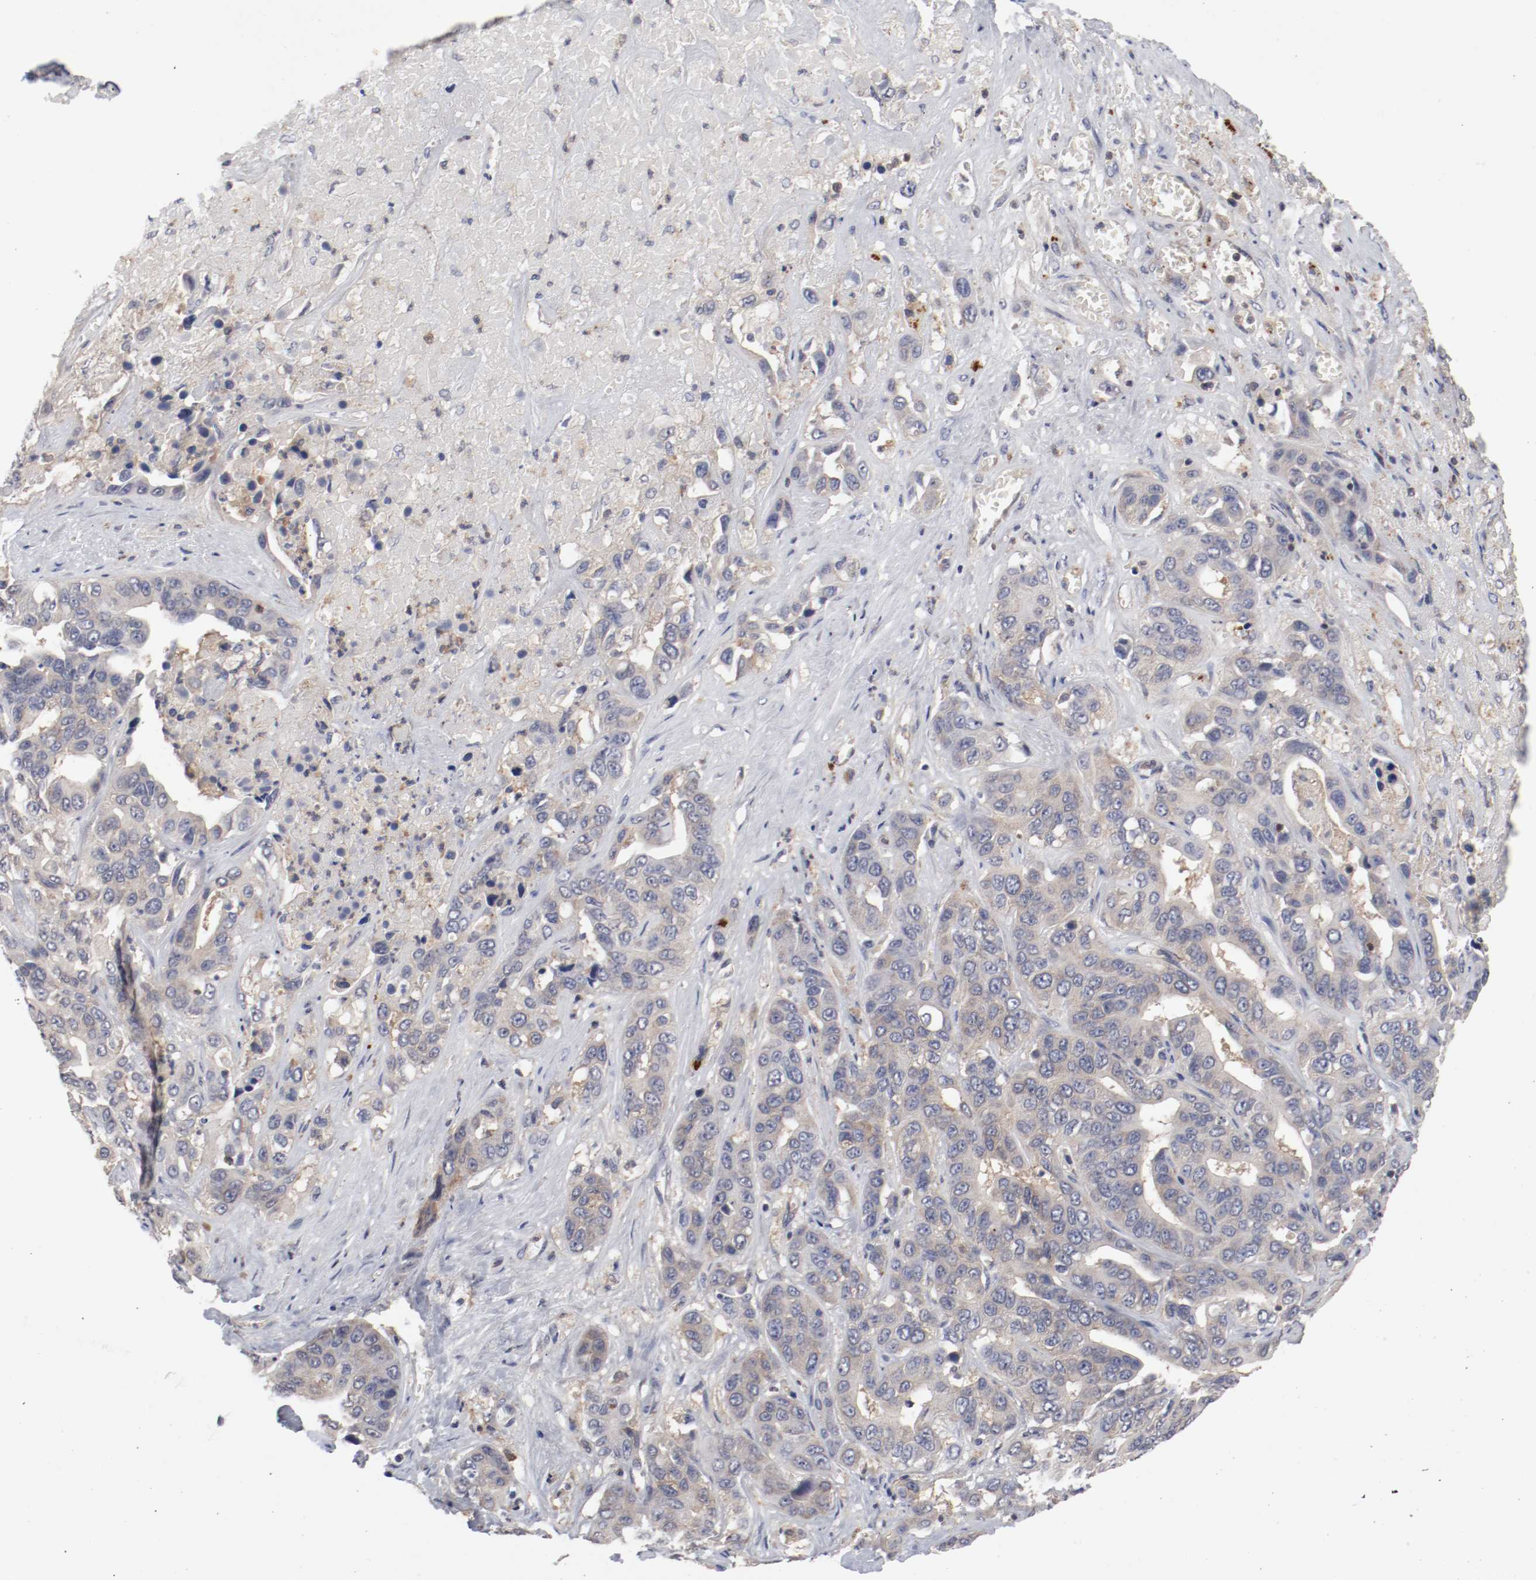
{"staining": {"intensity": "weak", "quantity": "<25%", "location": "cytoplasmic/membranous"}, "tissue": "liver cancer", "cell_type": "Tumor cells", "image_type": "cancer", "snomed": [{"axis": "morphology", "description": "Cholangiocarcinoma"}, {"axis": "topography", "description": "Liver"}], "caption": "DAB immunohistochemical staining of human liver cholangiocarcinoma reveals no significant expression in tumor cells.", "gene": "CBL", "patient": {"sex": "female", "age": 52}}